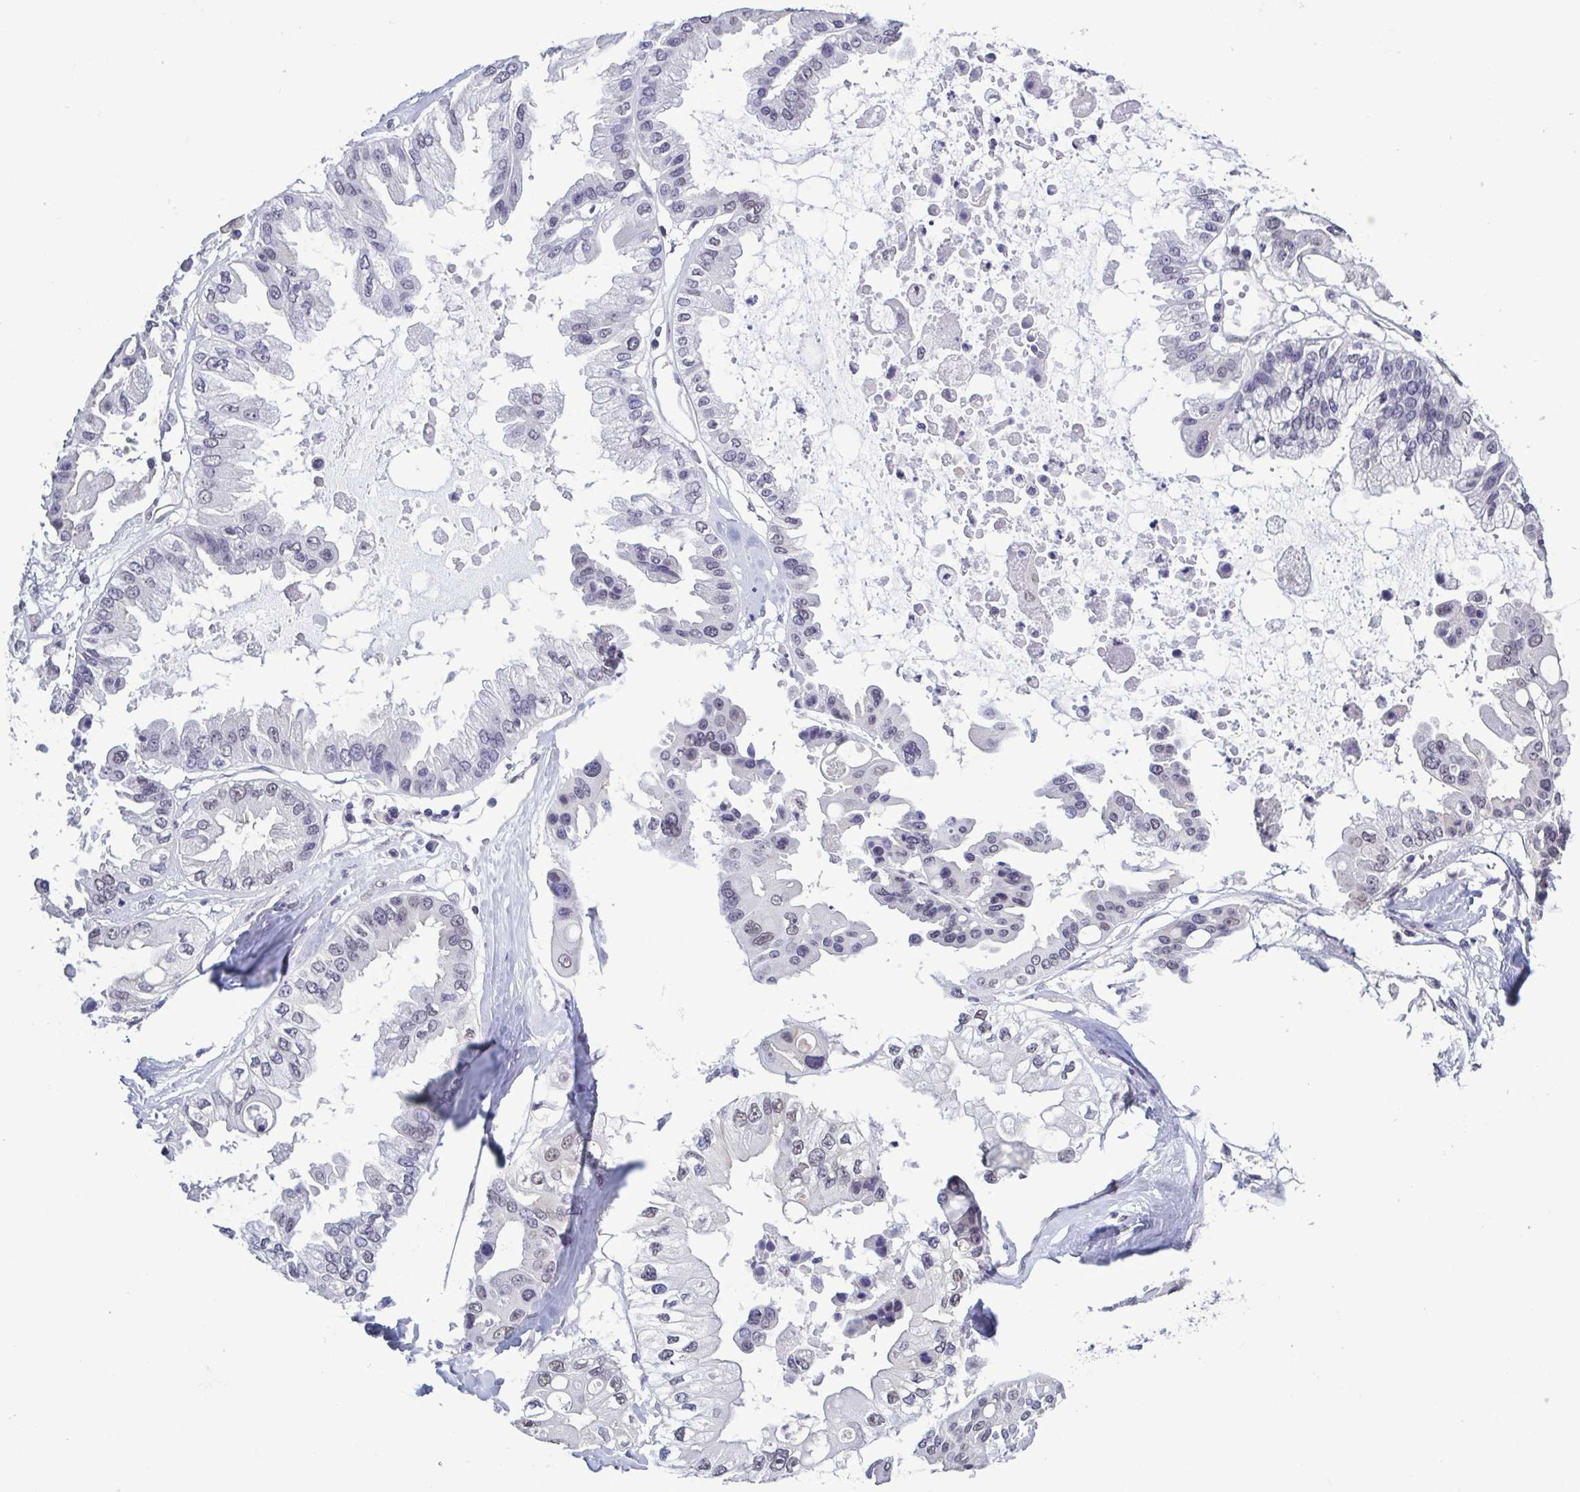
{"staining": {"intensity": "negative", "quantity": "none", "location": "none"}, "tissue": "ovarian cancer", "cell_type": "Tumor cells", "image_type": "cancer", "snomed": [{"axis": "morphology", "description": "Cystadenocarcinoma, serous, NOS"}, {"axis": "topography", "description": "Ovary"}], "caption": "A micrograph of ovarian cancer (serous cystadenocarcinoma) stained for a protein shows no brown staining in tumor cells.", "gene": "TMEM92", "patient": {"sex": "female", "age": 56}}